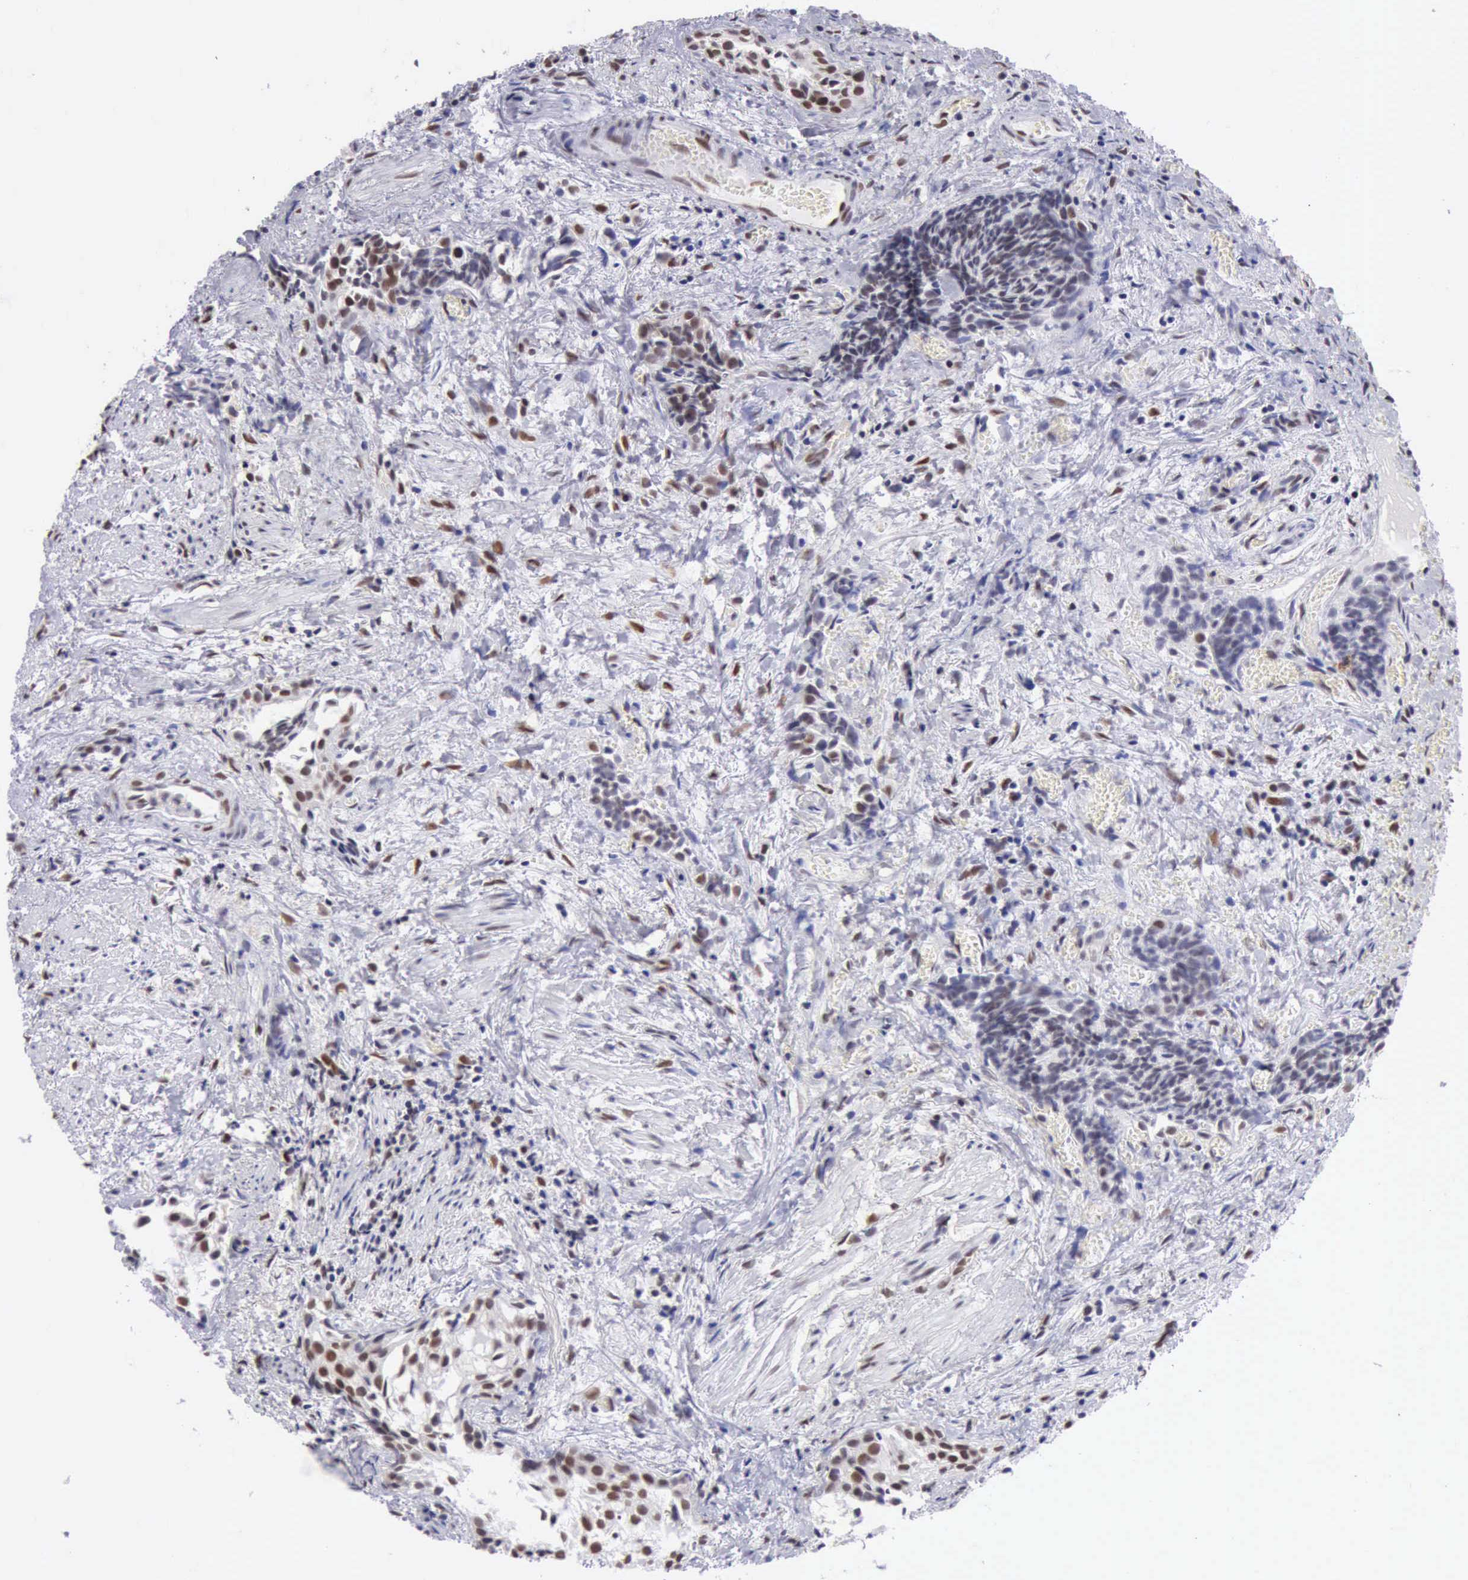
{"staining": {"intensity": "weak", "quantity": "<25%", "location": "nuclear"}, "tissue": "urothelial cancer", "cell_type": "Tumor cells", "image_type": "cancer", "snomed": [{"axis": "morphology", "description": "Urothelial carcinoma, High grade"}, {"axis": "topography", "description": "Urinary bladder"}], "caption": "Tumor cells are negative for protein expression in human urothelial cancer.", "gene": "ERCC4", "patient": {"sex": "female", "age": 78}}